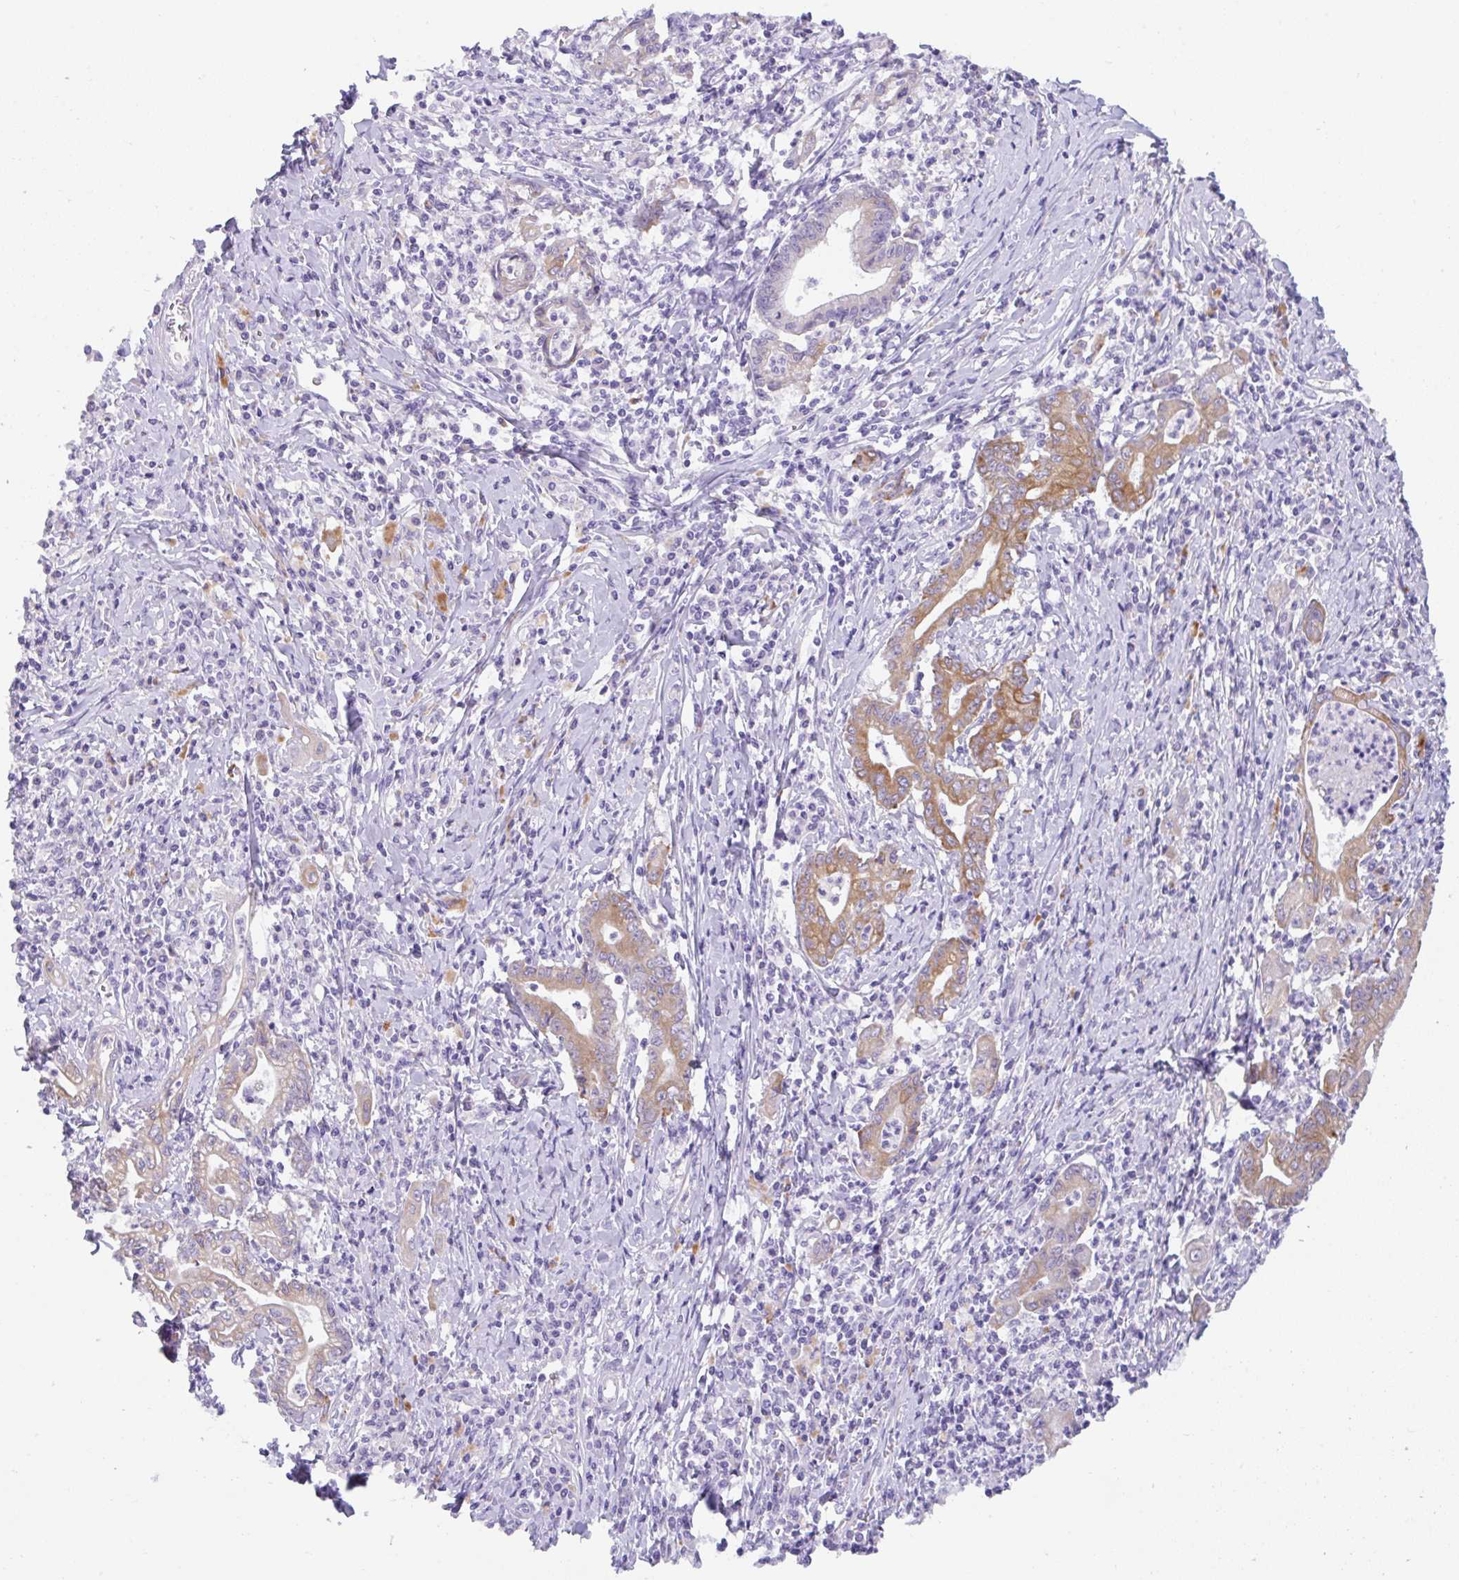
{"staining": {"intensity": "moderate", "quantity": "25%-75%", "location": "cytoplasmic/membranous"}, "tissue": "stomach cancer", "cell_type": "Tumor cells", "image_type": "cancer", "snomed": [{"axis": "morphology", "description": "Adenocarcinoma, NOS"}, {"axis": "topography", "description": "Stomach, upper"}], "caption": "The image displays staining of stomach cancer, revealing moderate cytoplasmic/membranous protein staining (brown color) within tumor cells.", "gene": "TRAF4", "patient": {"sex": "female", "age": 79}}